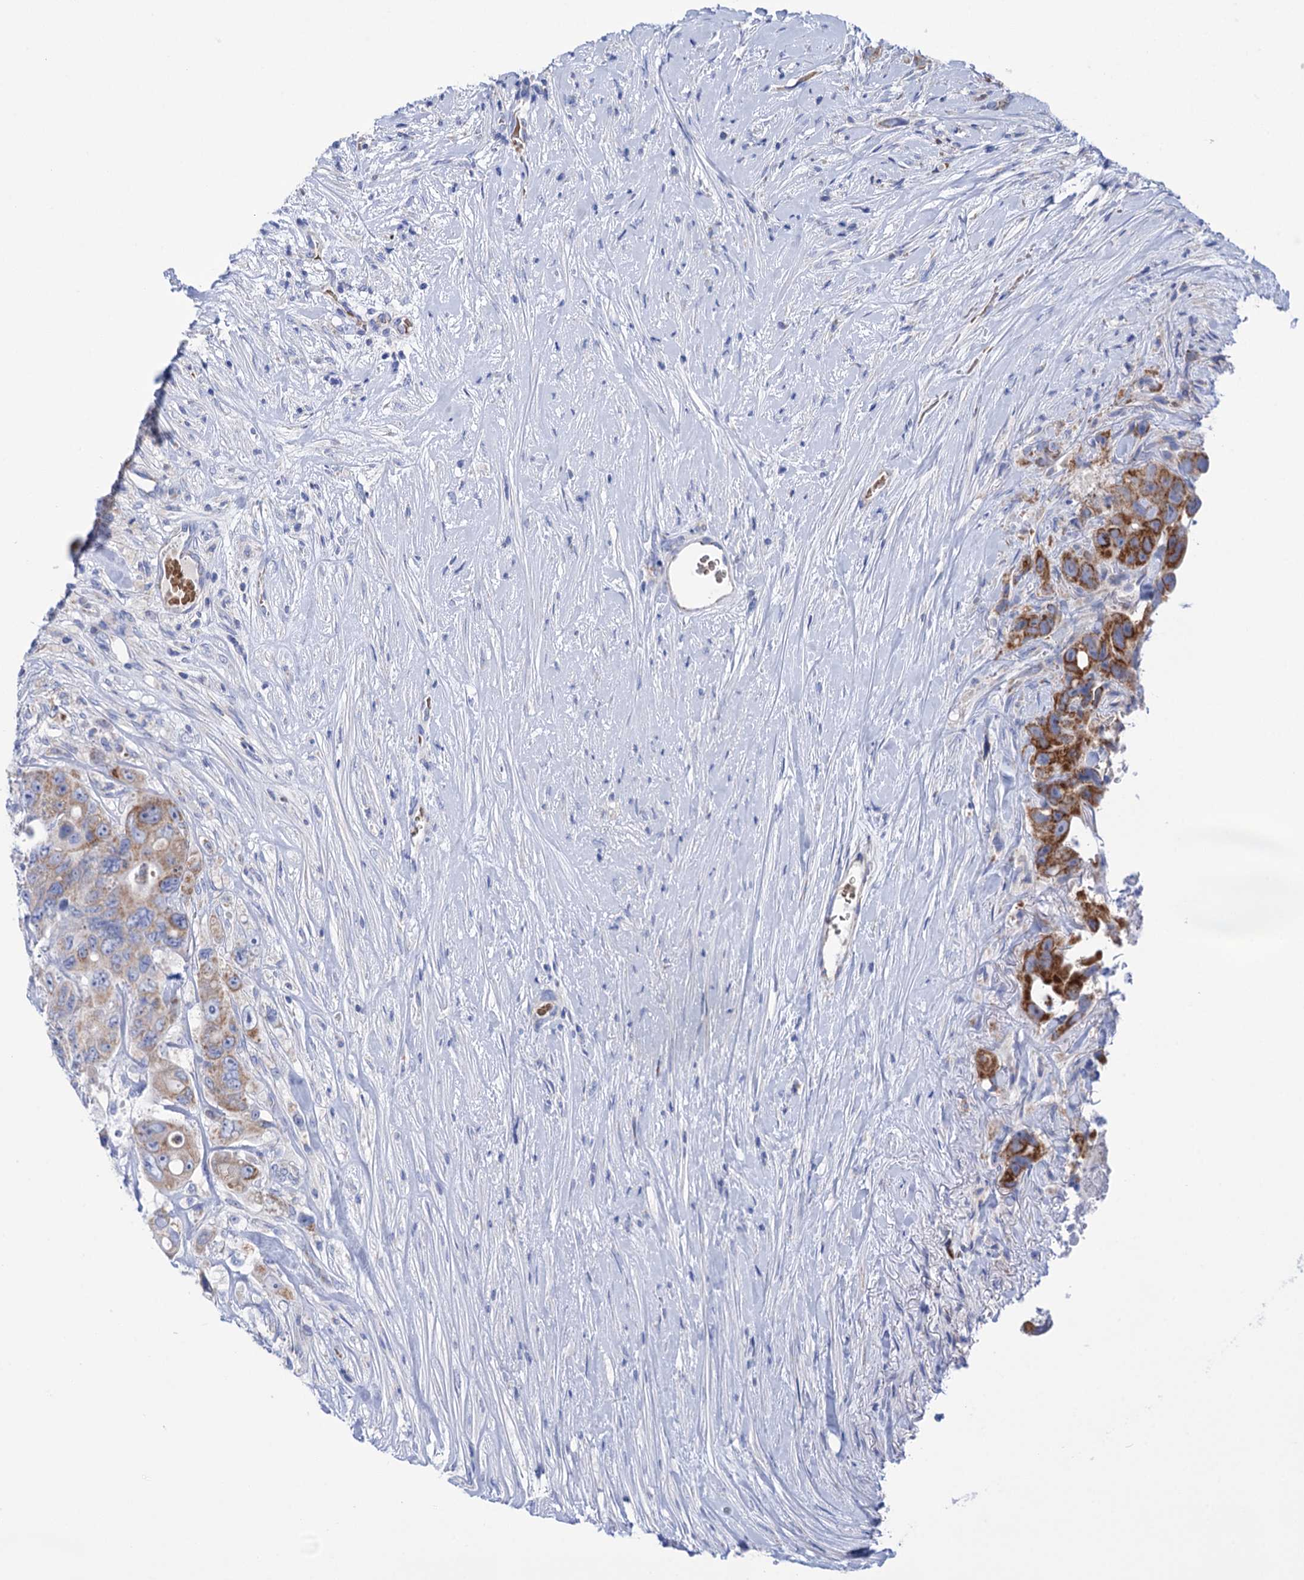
{"staining": {"intensity": "strong", "quantity": "<25%", "location": "cytoplasmic/membranous"}, "tissue": "colorectal cancer", "cell_type": "Tumor cells", "image_type": "cancer", "snomed": [{"axis": "morphology", "description": "Adenocarcinoma, NOS"}, {"axis": "topography", "description": "Colon"}], "caption": "DAB (3,3'-diaminobenzidine) immunohistochemical staining of colorectal cancer (adenocarcinoma) reveals strong cytoplasmic/membranous protein positivity in about <25% of tumor cells.", "gene": "YARS2", "patient": {"sex": "female", "age": 46}}